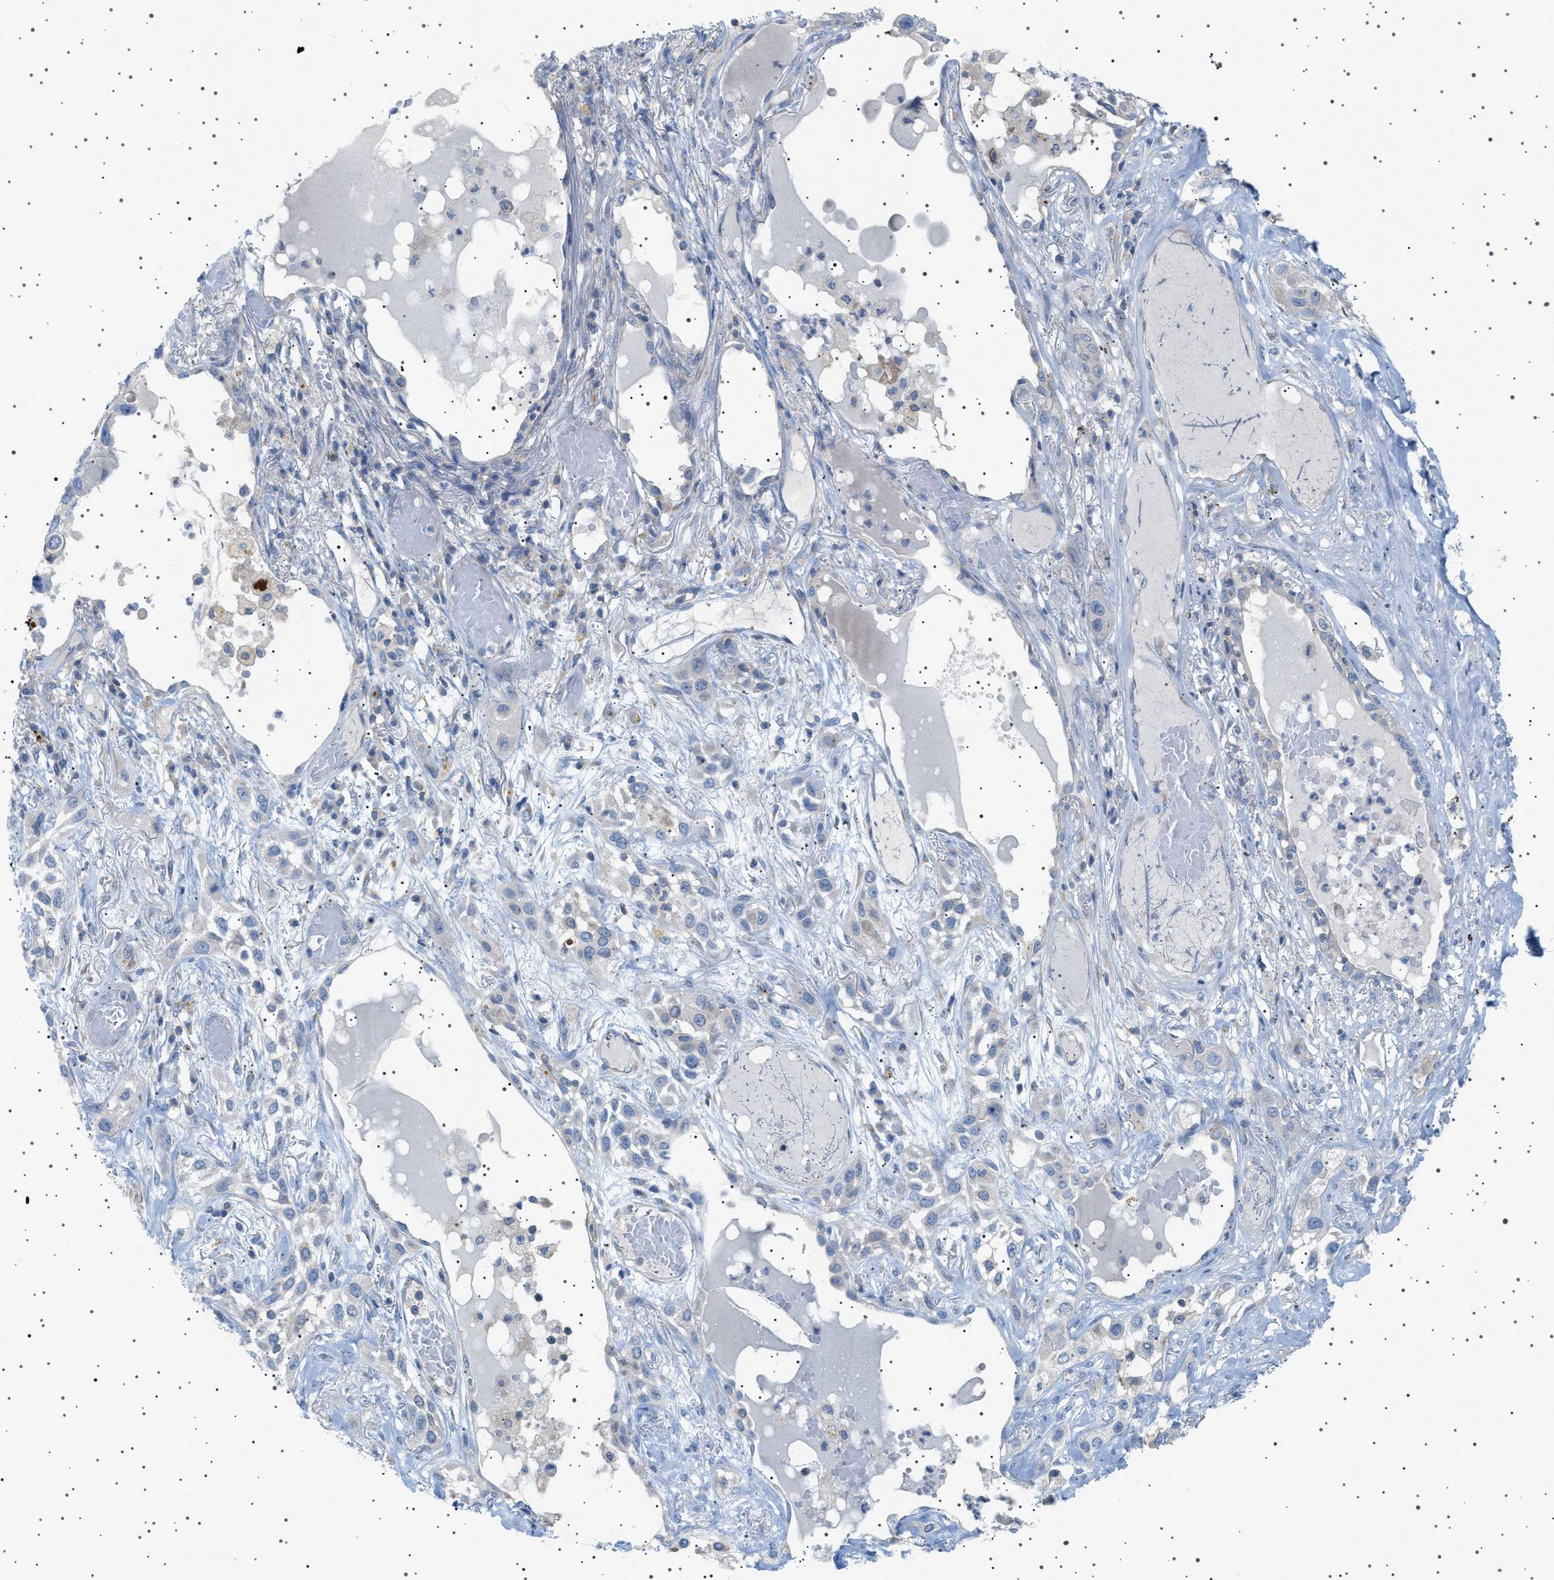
{"staining": {"intensity": "negative", "quantity": "none", "location": "none"}, "tissue": "lung cancer", "cell_type": "Tumor cells", "image_type": "cancer", "snomed": [{"axis": "morphology", "description": "Squamous cell carcinoma, NOS"}, {"axis": "topography", "description": "Lung"}], "caption": "A photomicrograph of human lung cancer (squamous cell carcinoma) is negative for staining in tumor cells.", "gene": "ADCY10", "patient": {"sex": "male", "age": 71}}